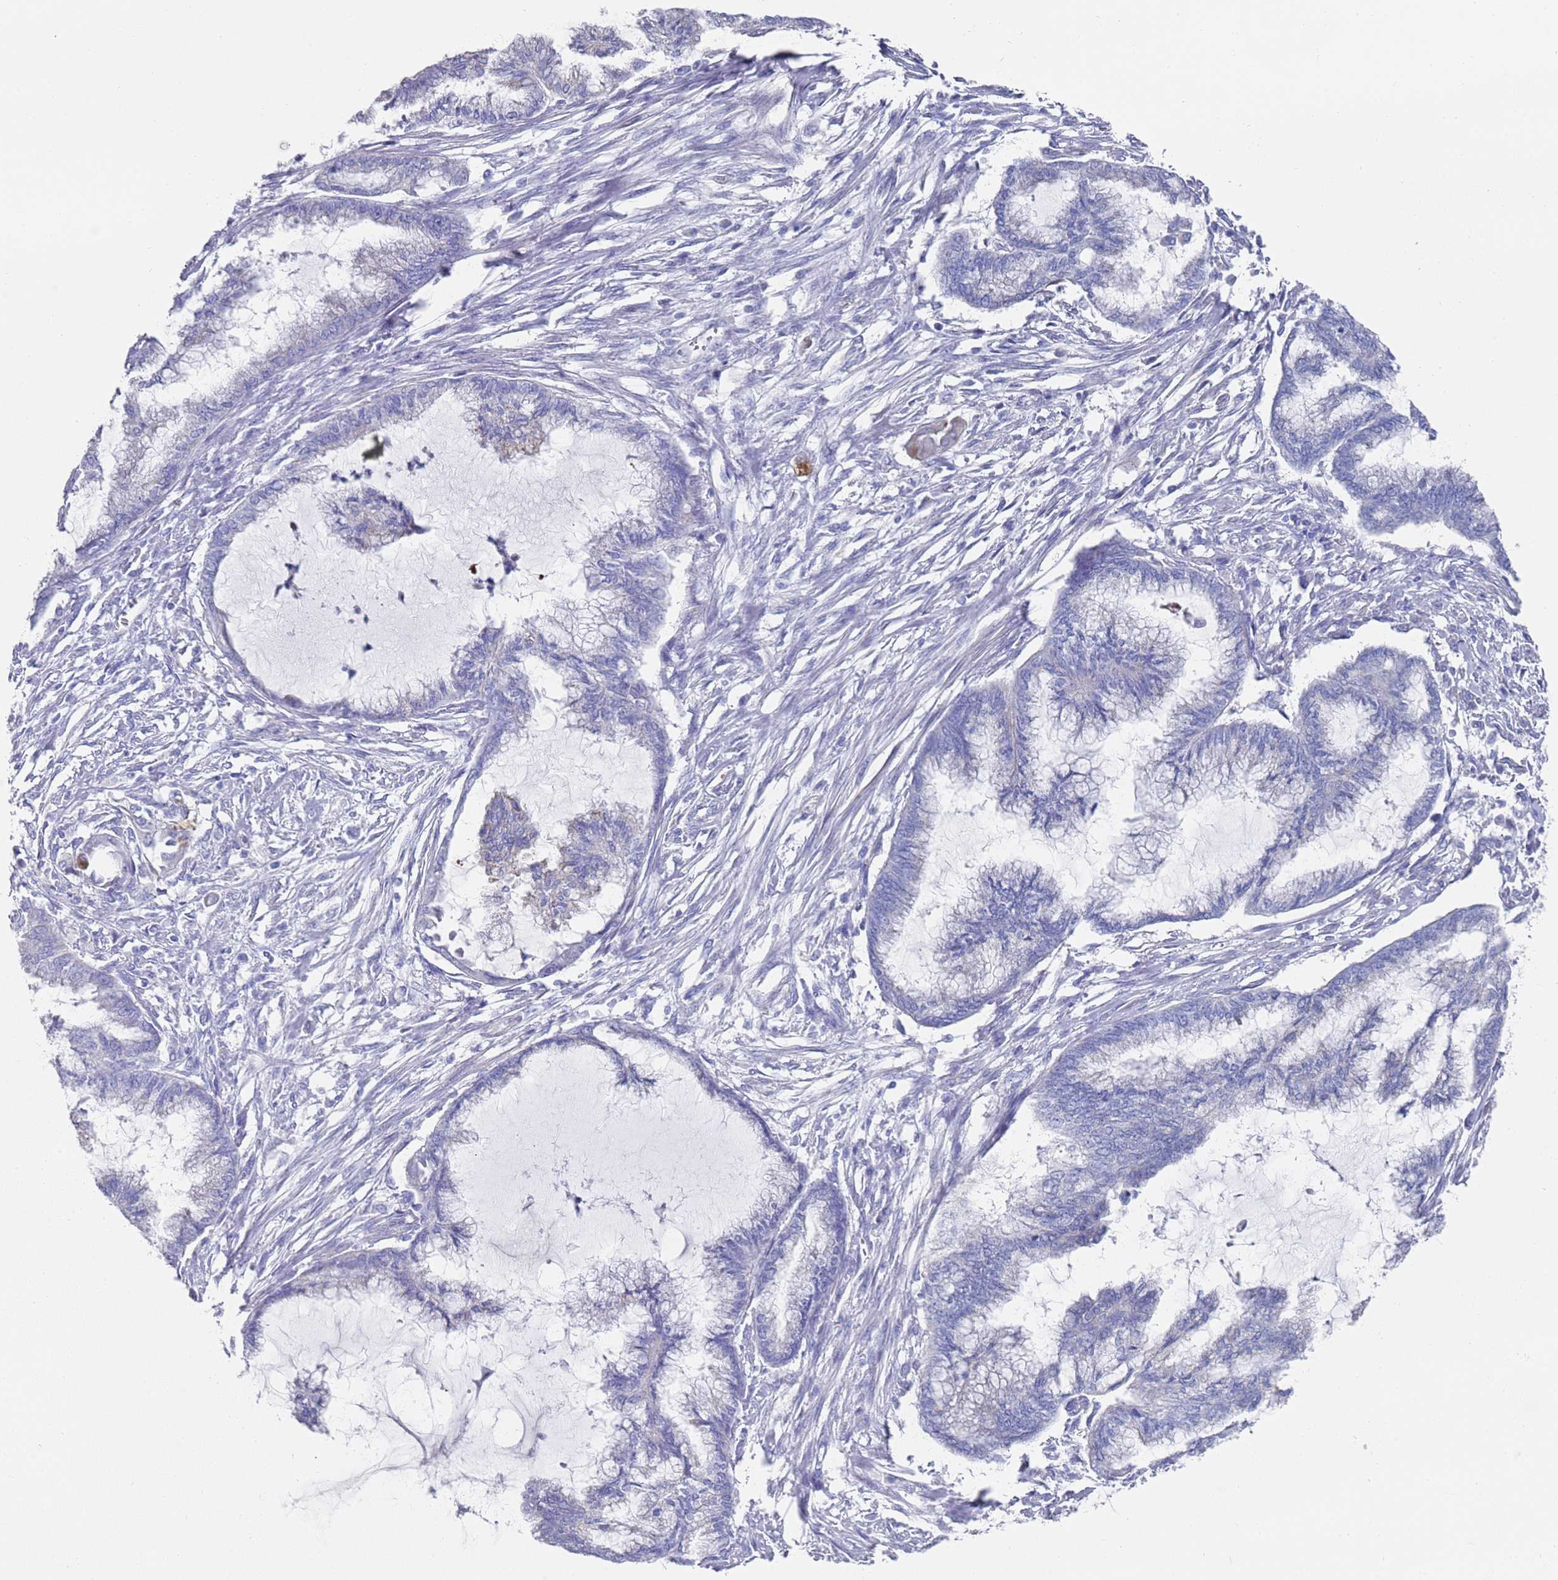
{"staining": {"intensity": "negative", "quantity": "none", "location": "none"}, "tissue": "endometrial cancer", "cell_type": "Tumor cells", "image_type": "cancer", "snomed": [{"axis": "morphology", "description": "Adenocarcinoma, NOS"}, {"axis": "topography", "description": "Endometrium"}], "caption": "The histopathology image reveals no staining of tumor cells in endometrial cancer.", "gene": "SCAPER", "patient": {"sex": "female", "age": 86}}